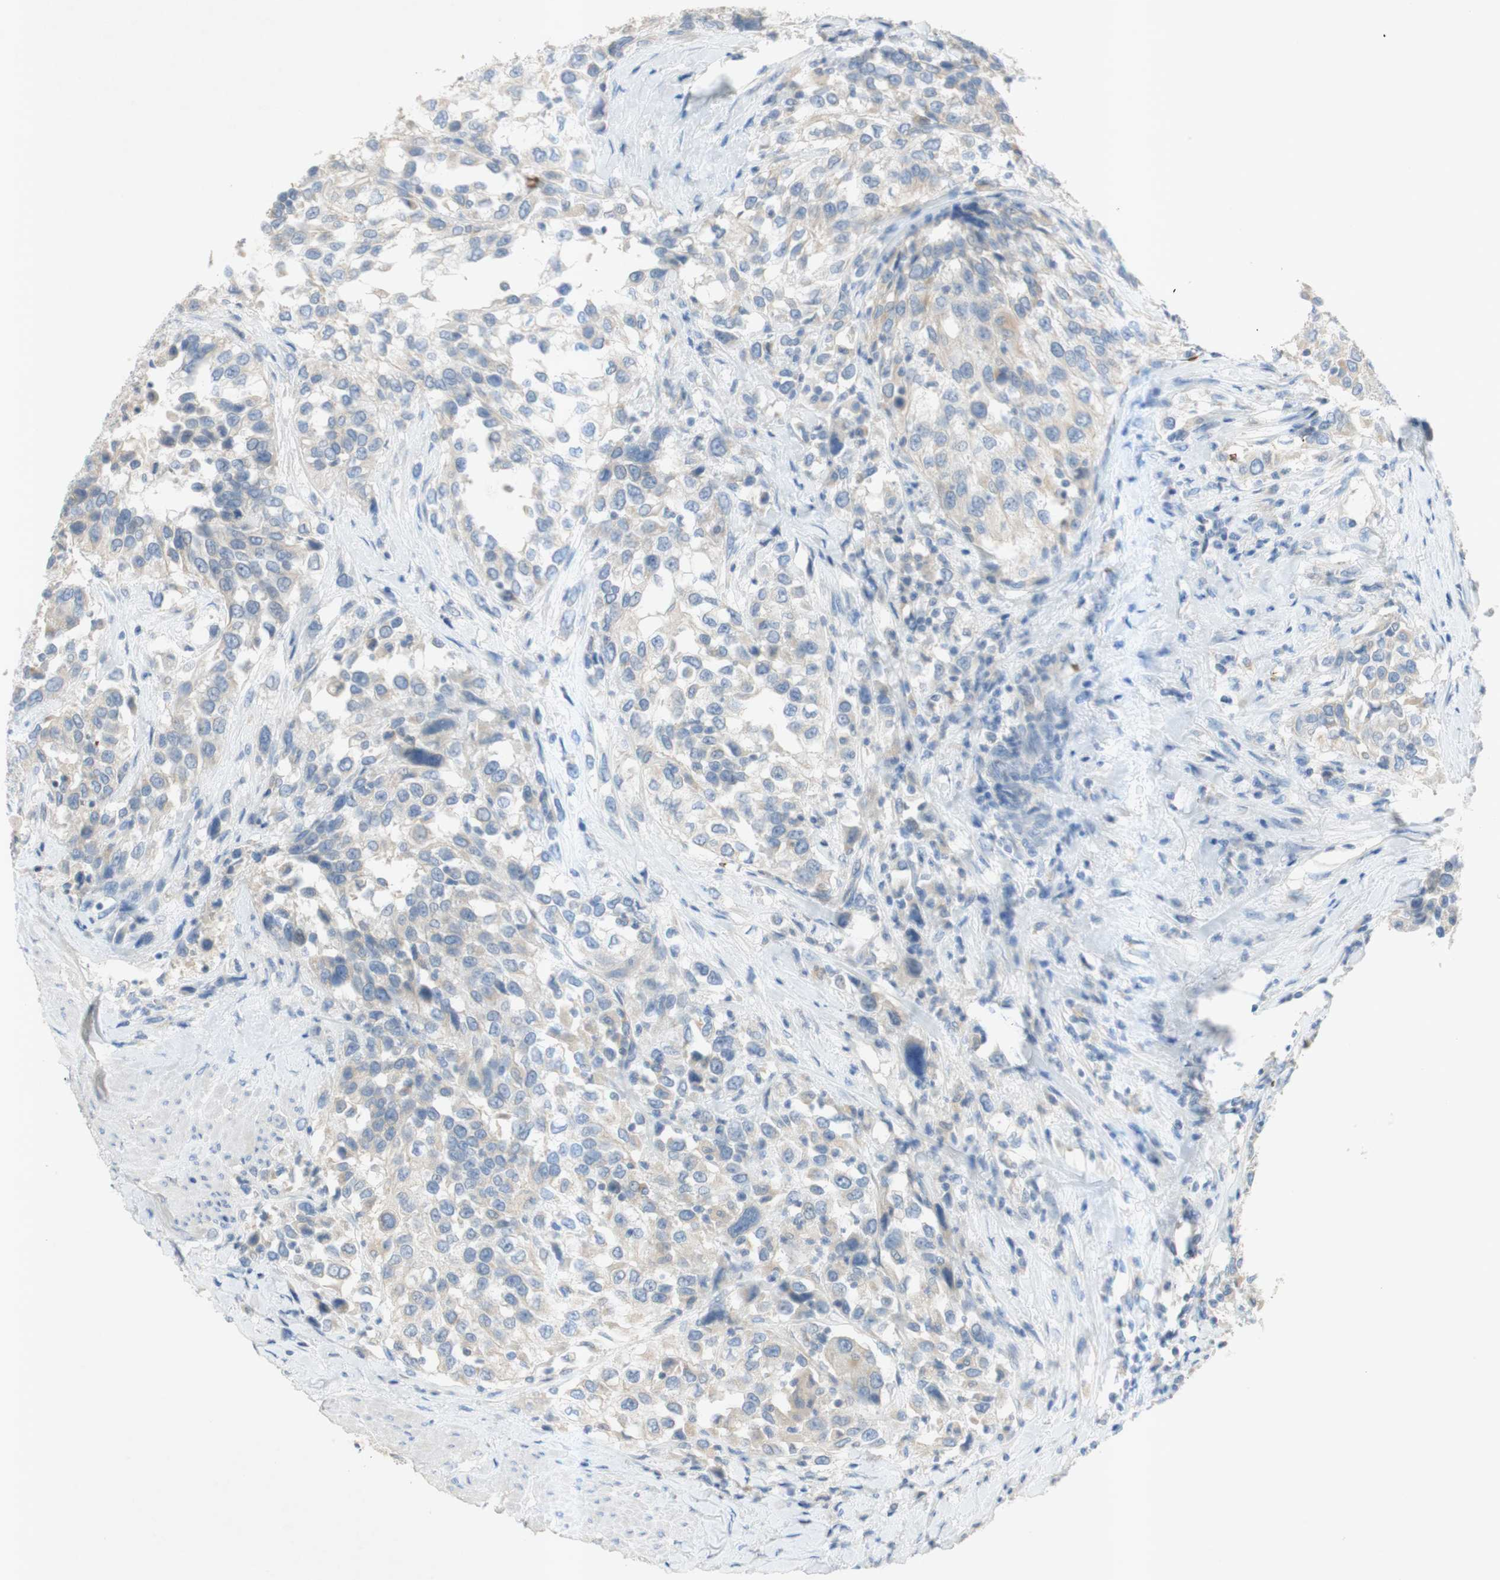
{"staining": {"intensity": "negative", "quantity": "none", "location": "none"}, "tissue": "urothelial cancer", "cell_type": "Tumor cells", "image_type": "cancer", "snomed": [{"axis": "morphology", "description": "Urothelial carcinoma, High grade"}, {"axis": "topography", "description": "Urinary bladder"}], "caption": "This image is of urothelial carcinoma (high-grade) stained with IHC to label a protein in brown with the nuclei are counter-stained blue. There is no positivity in tumor cells.", "gene": "EPO", "patient": {"sex": "female", "age": 80}}